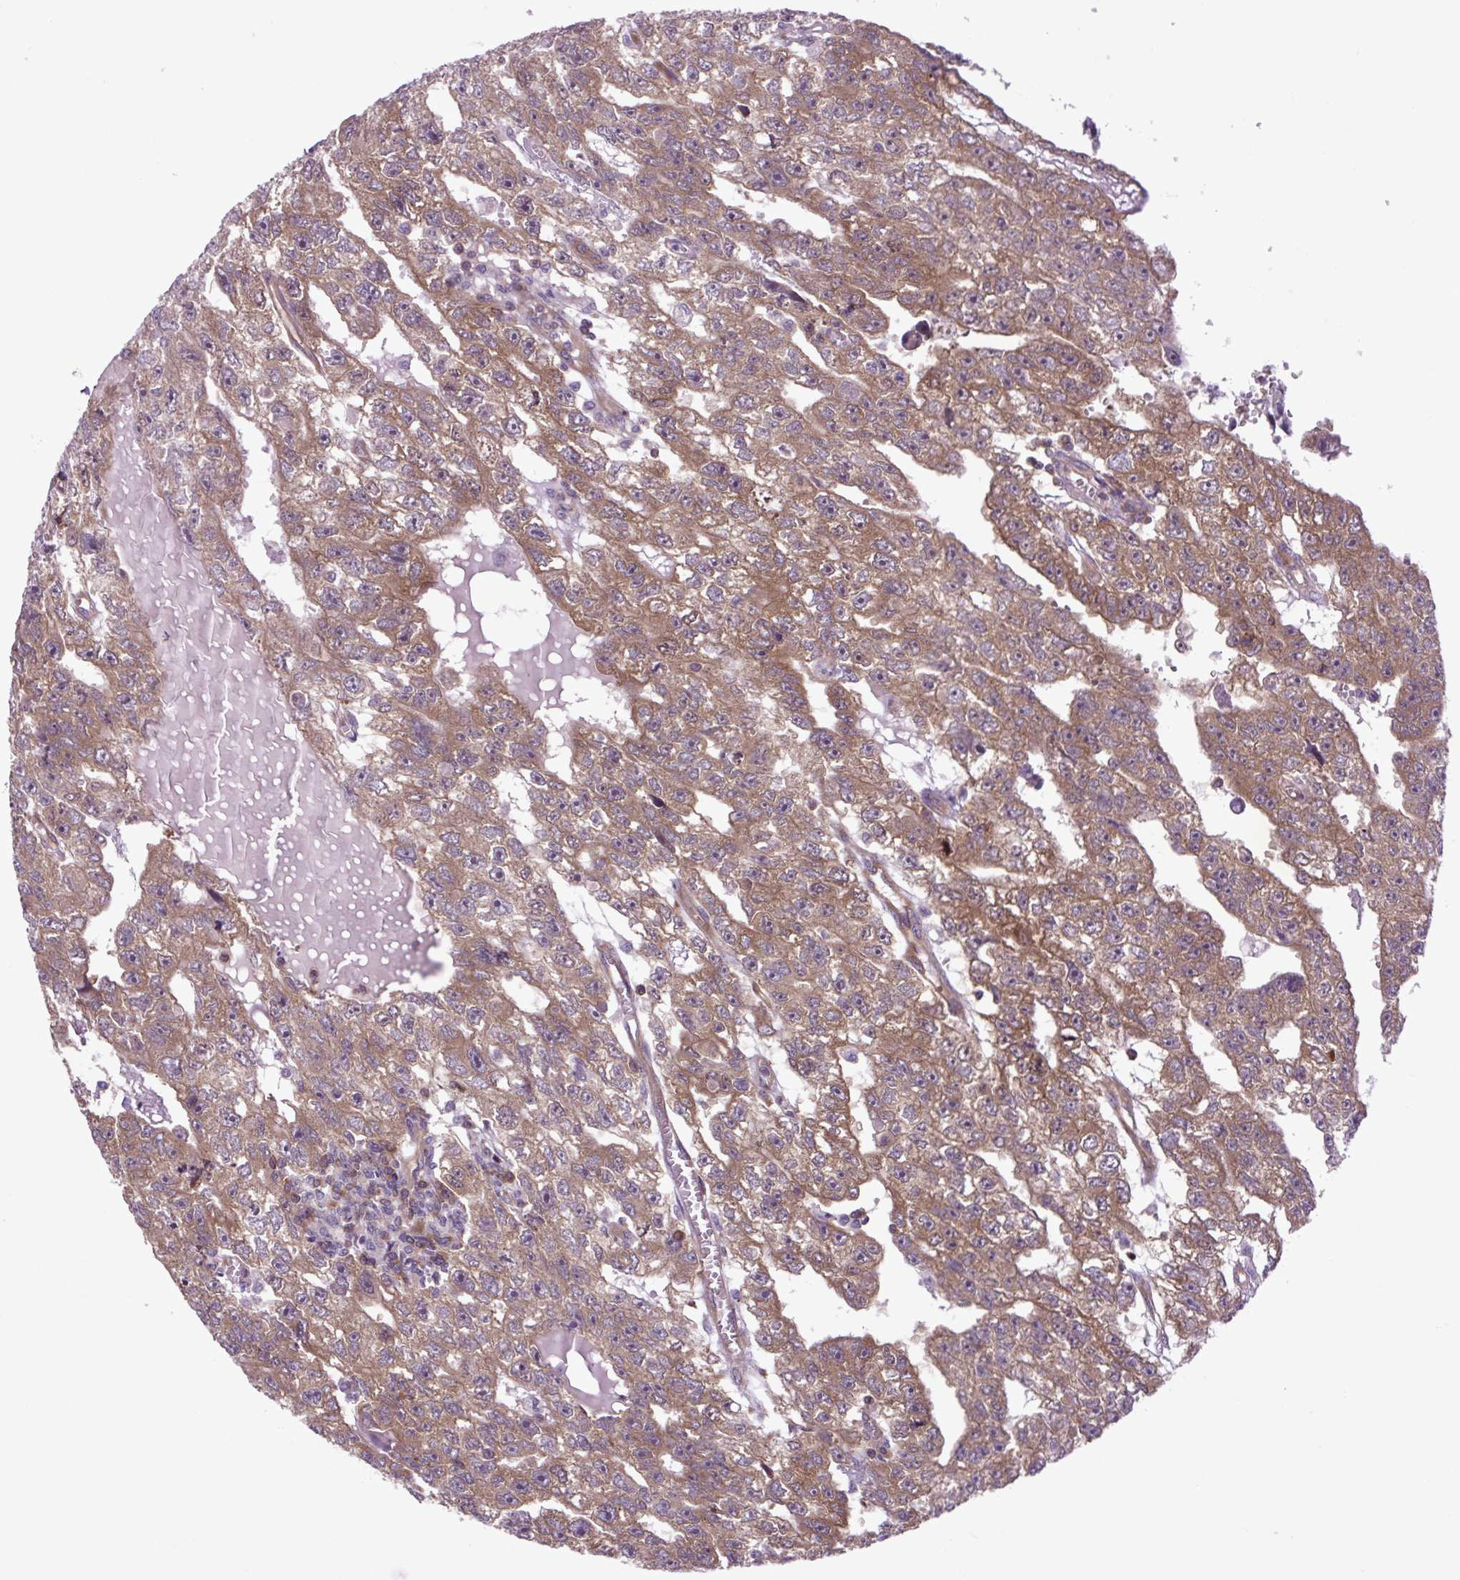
{"staining": {"intensity": "moderate", "quantity": ">75%", "location": "cytoplasmic/membranous"}, "tissue": "testis cancer", "cell_type": "Tumor cells", "image_type": "cancer", "snomed": [{"axis": "morphology", "description": "Carcinoma, Embryonal, NOS"}, {"axis": "topography", "description": "Testis"}], "caption": "Immunohistochemistry (IHC) (DAB) staining of human testis embryonal carcinoma shows moderate cytoplasmic/membranous protein staining in approximately >75% of tumor cells.", "gene": "PLCG1", "patient": {"sex": "male", "age": 20}}